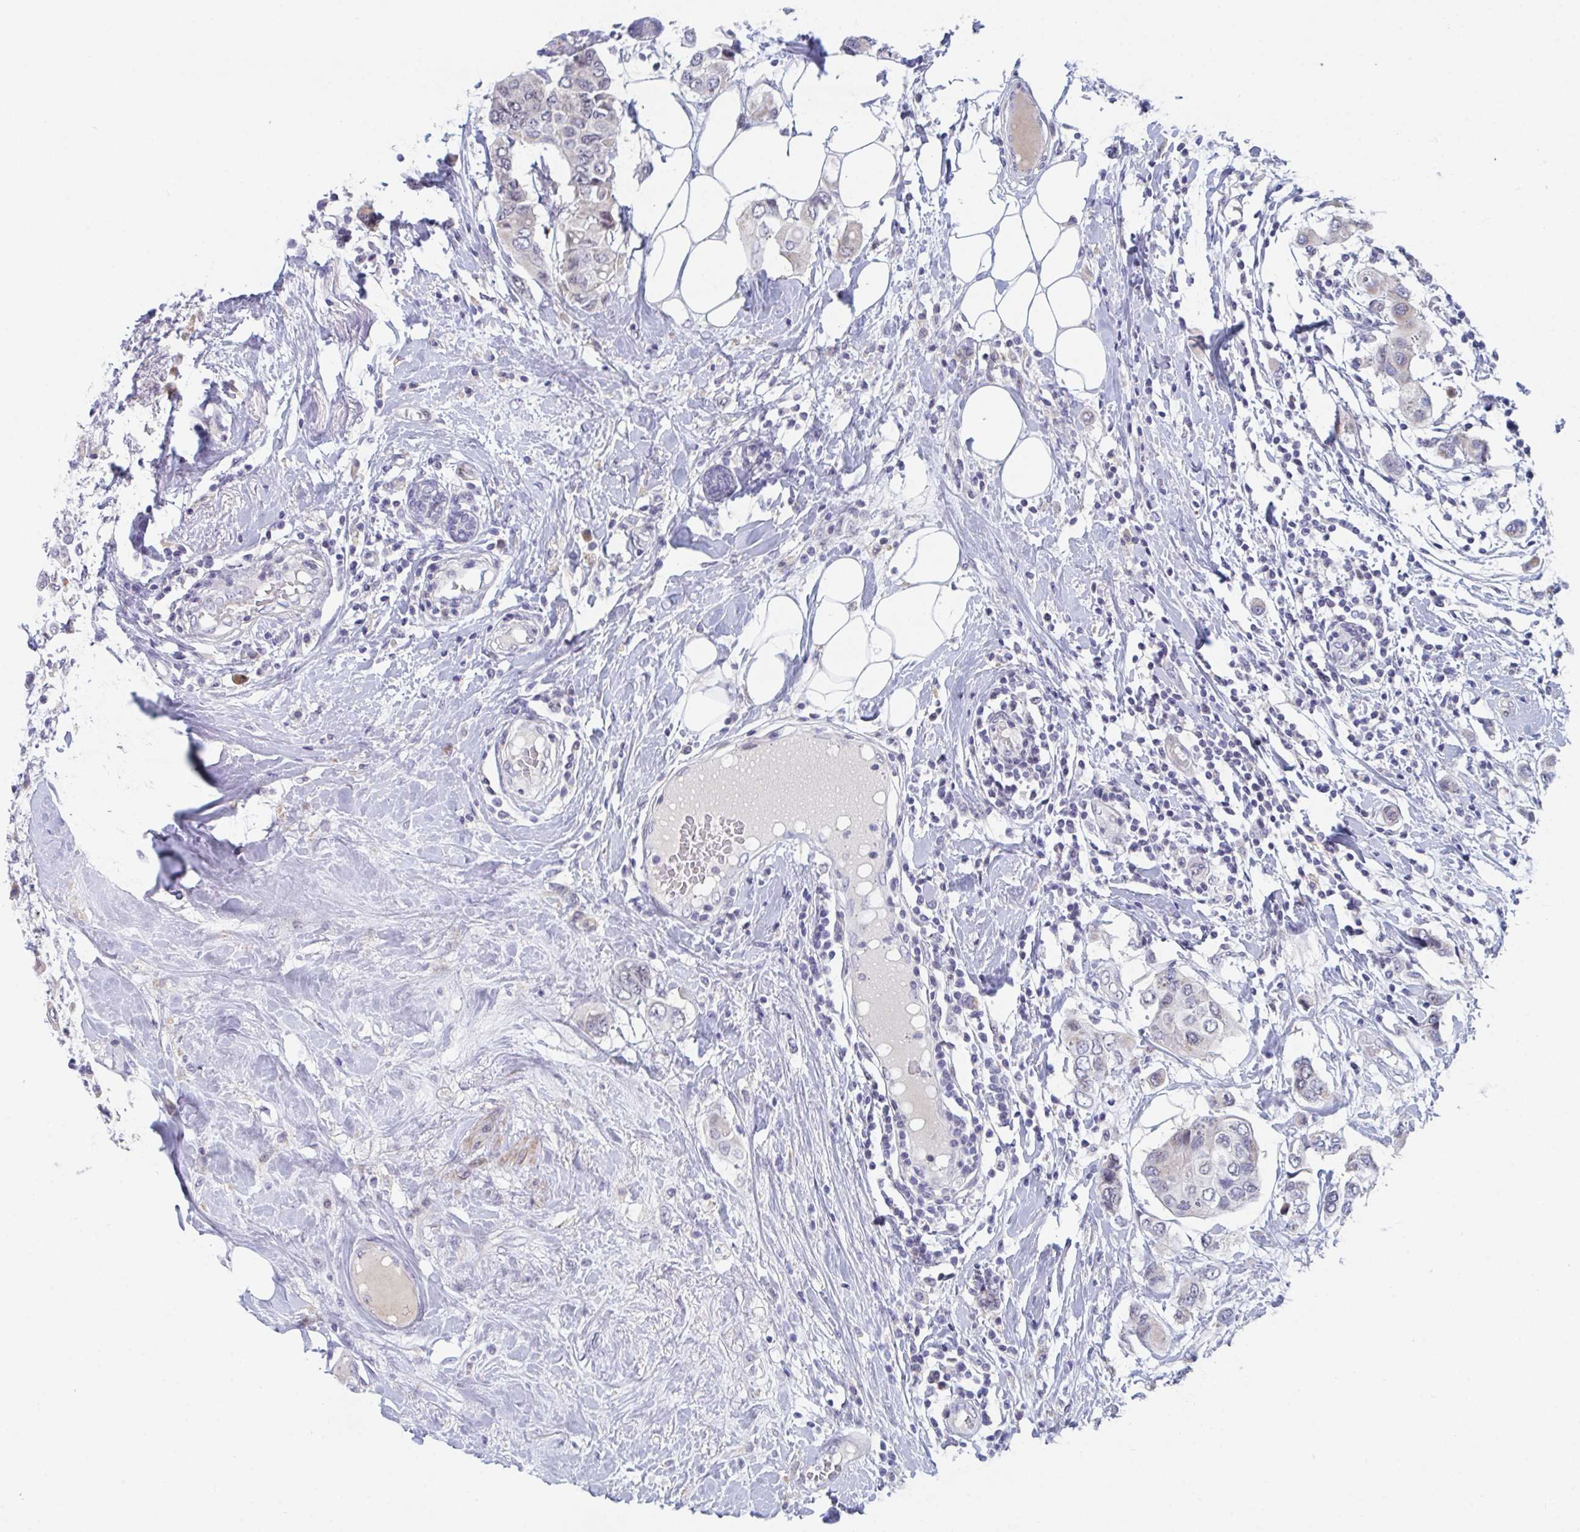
{"staining": {"intensity": "negative", "quantity": "none", "location": "none"}, "tissue": "breast cancer", "cell_type": "Tumor cells", "image_type": "cancer", "snomed": [{"axis": "morphology", "description": "Lobular carcinoma"}, {"axis": "topography", "description": "Breast"}], "caption": "Immunohistochemistry of breast cancer (lobular carcinoma) displays no staining in tumor cells. (DAB (3,3'-diaminobenzidine) IHC, high magnification).", "gene": "CENPT", "patient": {"sex": "female", "age": 51}}